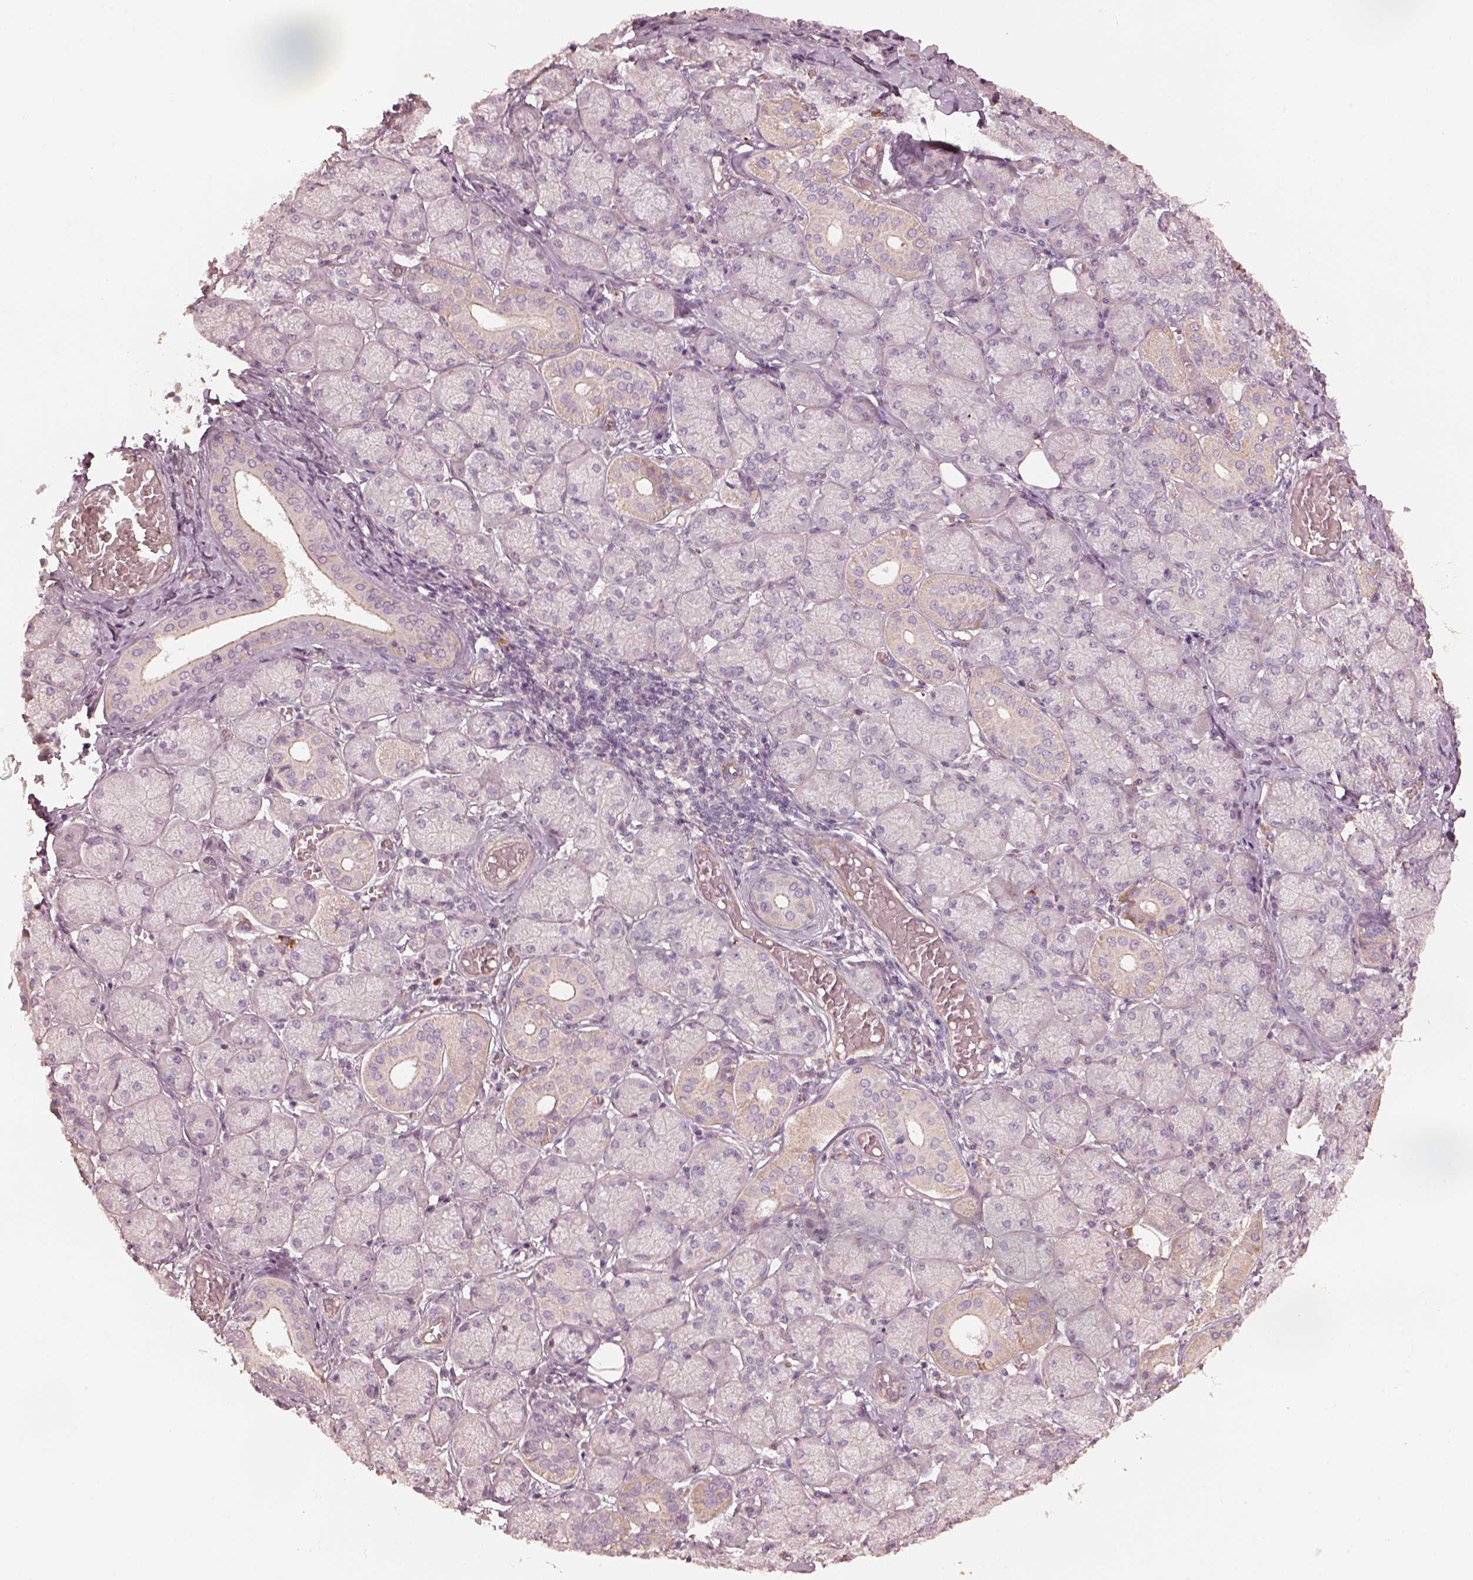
{"staining": {"intensity": "weak", "quantity": "<25%", "location": "cytoplasmic/membranous"}, "tissue": "salivary gland", "cell_type": "Glandular cells", "image_type": "normal", "snomed": [{"axis": "morphology", "description": "Normal tissue, NOS"}, {"axis": "topography", "description": "Salivary gland"}, {"axis": "topography", "description": "Peripheral nerve tissue"}], "caption": "The histopathology image demonstrates no significant staining in glandular cells of salivary gland.", "gene": "OTOGL", "patient": {"sex": "female", "age": 24}}